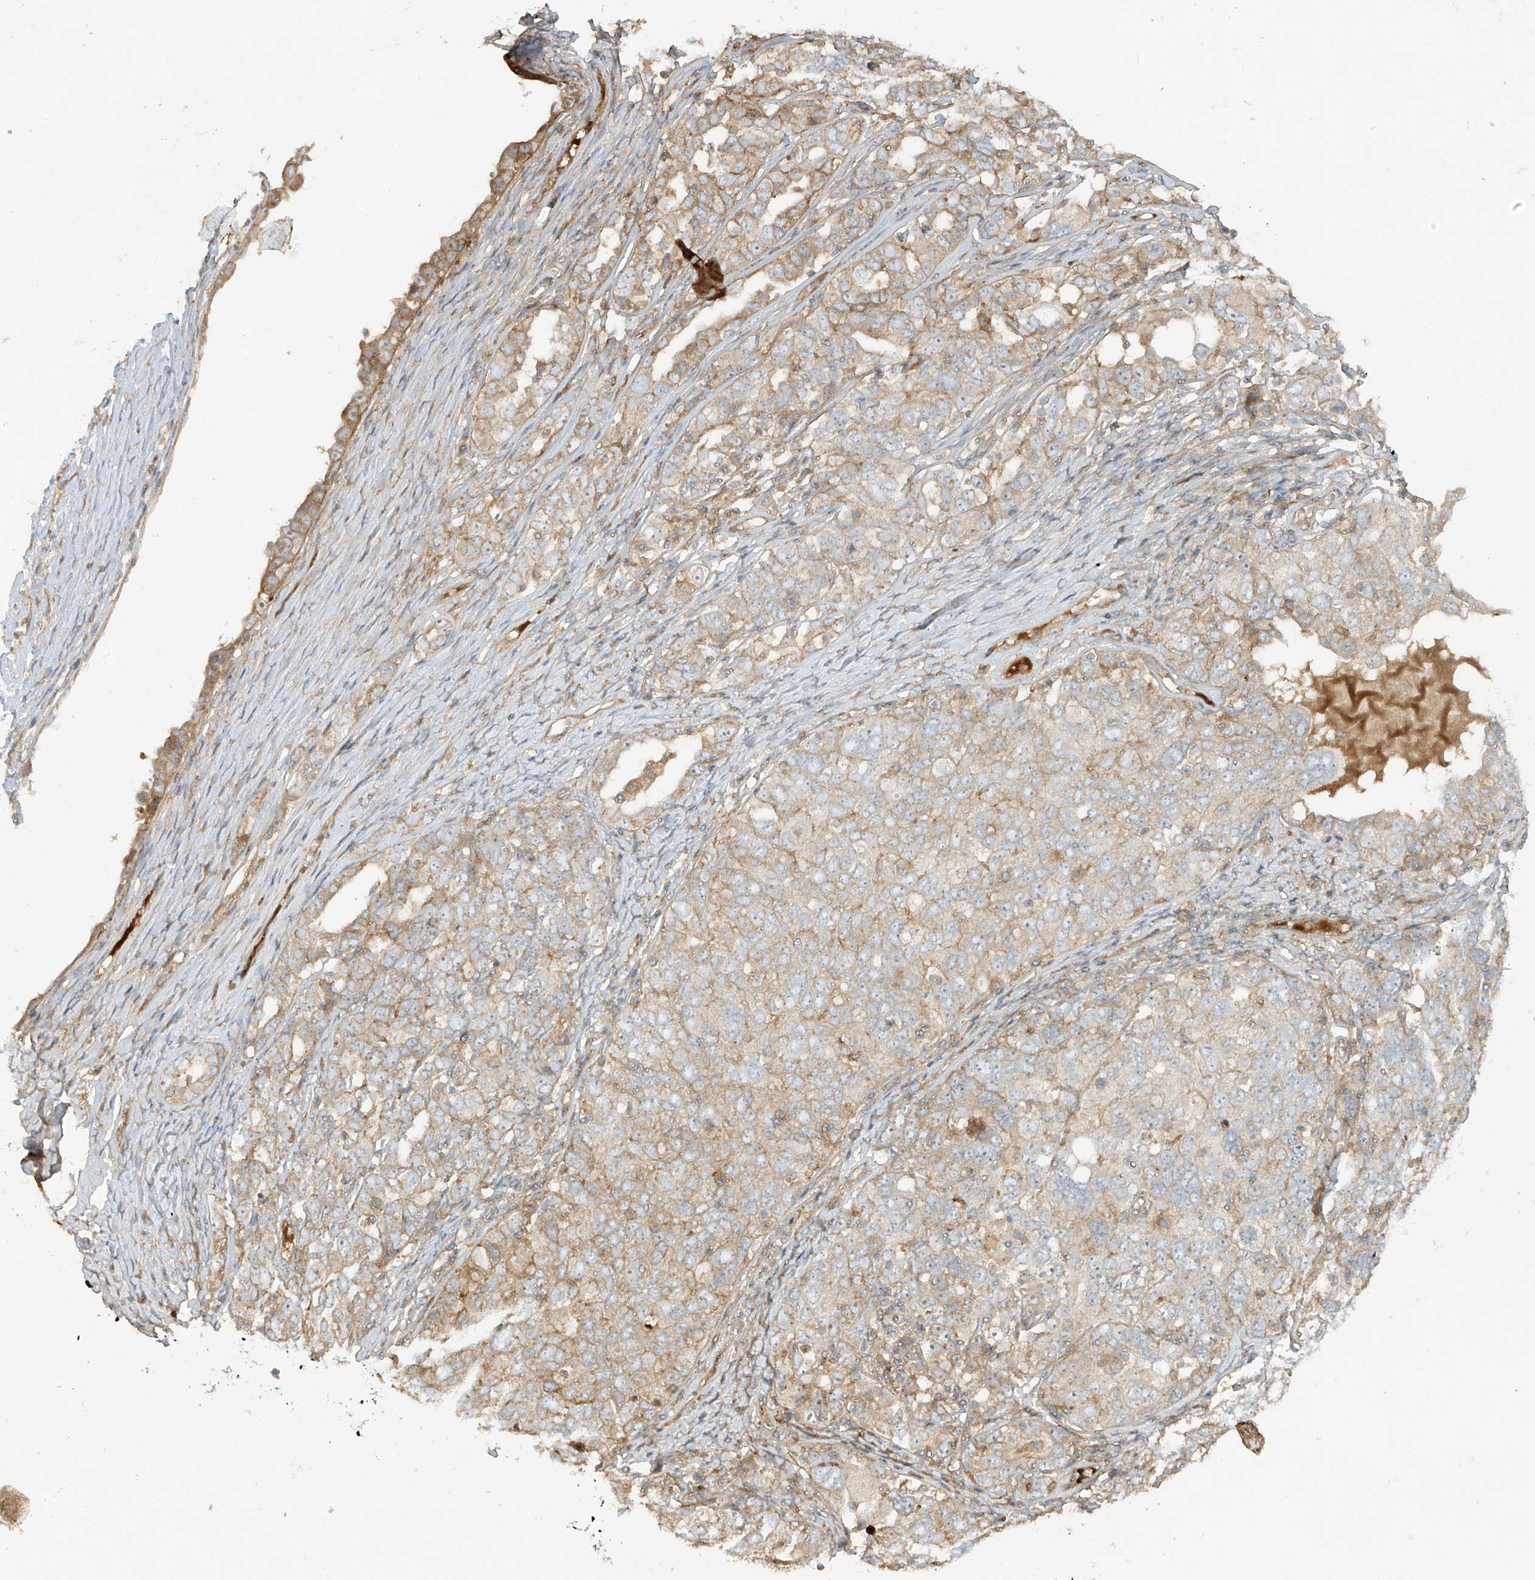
{"staining": {"intensity": "weak", "quantity": "25%-75%", "location": "cytoplasmic/membranous"}, "tissue": "ovarian cancer", "cell_type": "Tumor cells", "image_type": "cancer", "snomed": [{"axis": "morphology", "description": "Carcinoma, endometroid"}, {"axis": "topography", "description": "Ovary"}], "caption": "Weak cytoplasmic/membranous staining for a protein is identified in about 25%-75% of tumor cells of ovarian endometroid carcinoma using immunohistochemistry (IHC).", "gene": "ENTR1", "patient": {"sex": "female", "age": 62}}